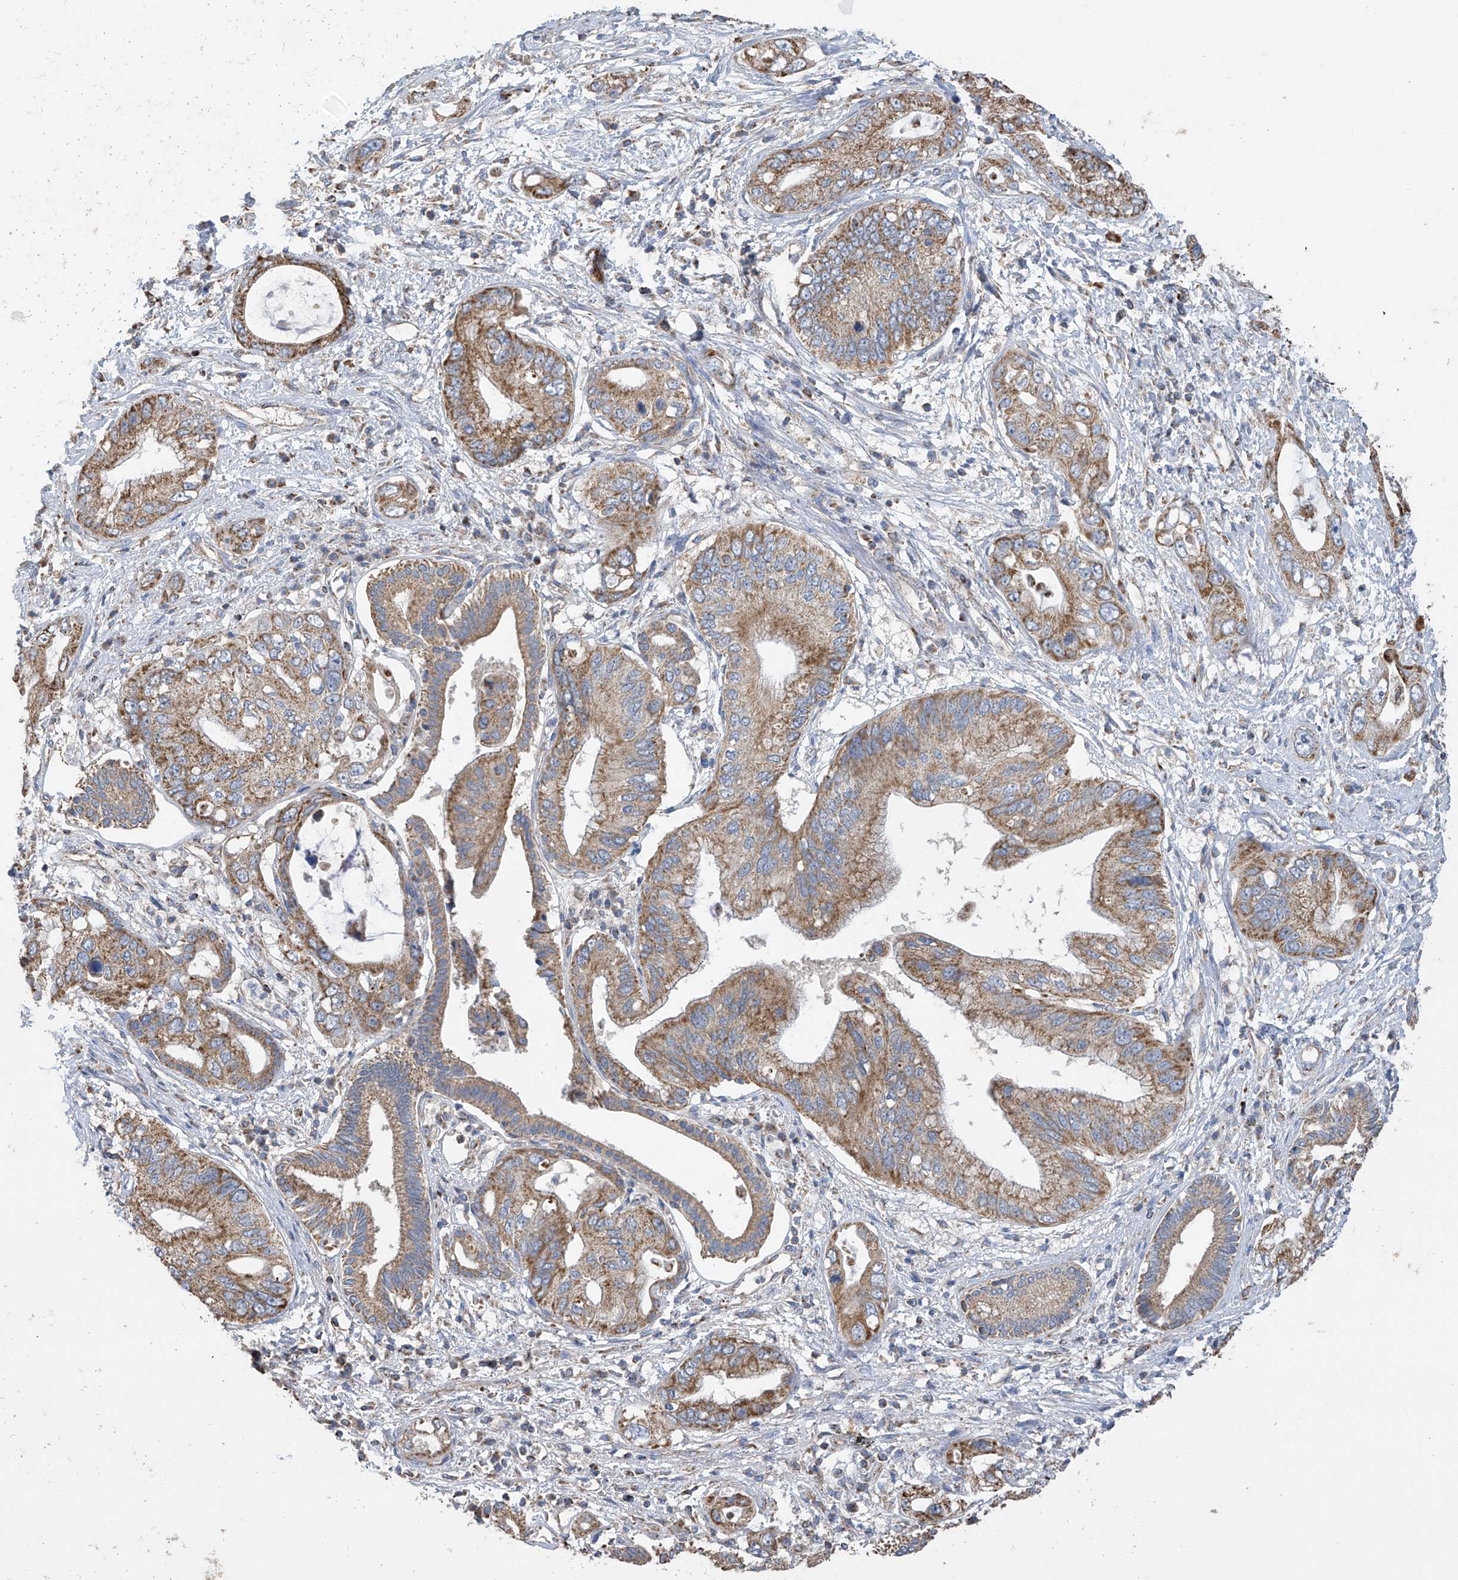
{"staining": {"intensity": "moderate", "quantity": ">75%", "location": "cytoplasmic/membranous"}, "tissue": "pancreatic cancer", "cell_type": "Tumor cells", "image_type": "cancer", "snomed": [{"axis": "morphology", "description": "Inflammation, NOS"}, {"axis": "morphology", "description": "Adenocarcinoma, NOS"}, {"axis": "topography", "description": "Pancreas"}], "caption": "Moderate cytoplasmic/membranous staining is appreciated in about >75% of tumor cells in pancreatic adenocarcinoma.", "gene": "PNPT1", "patient": {"sex": "female", "age": 56}}